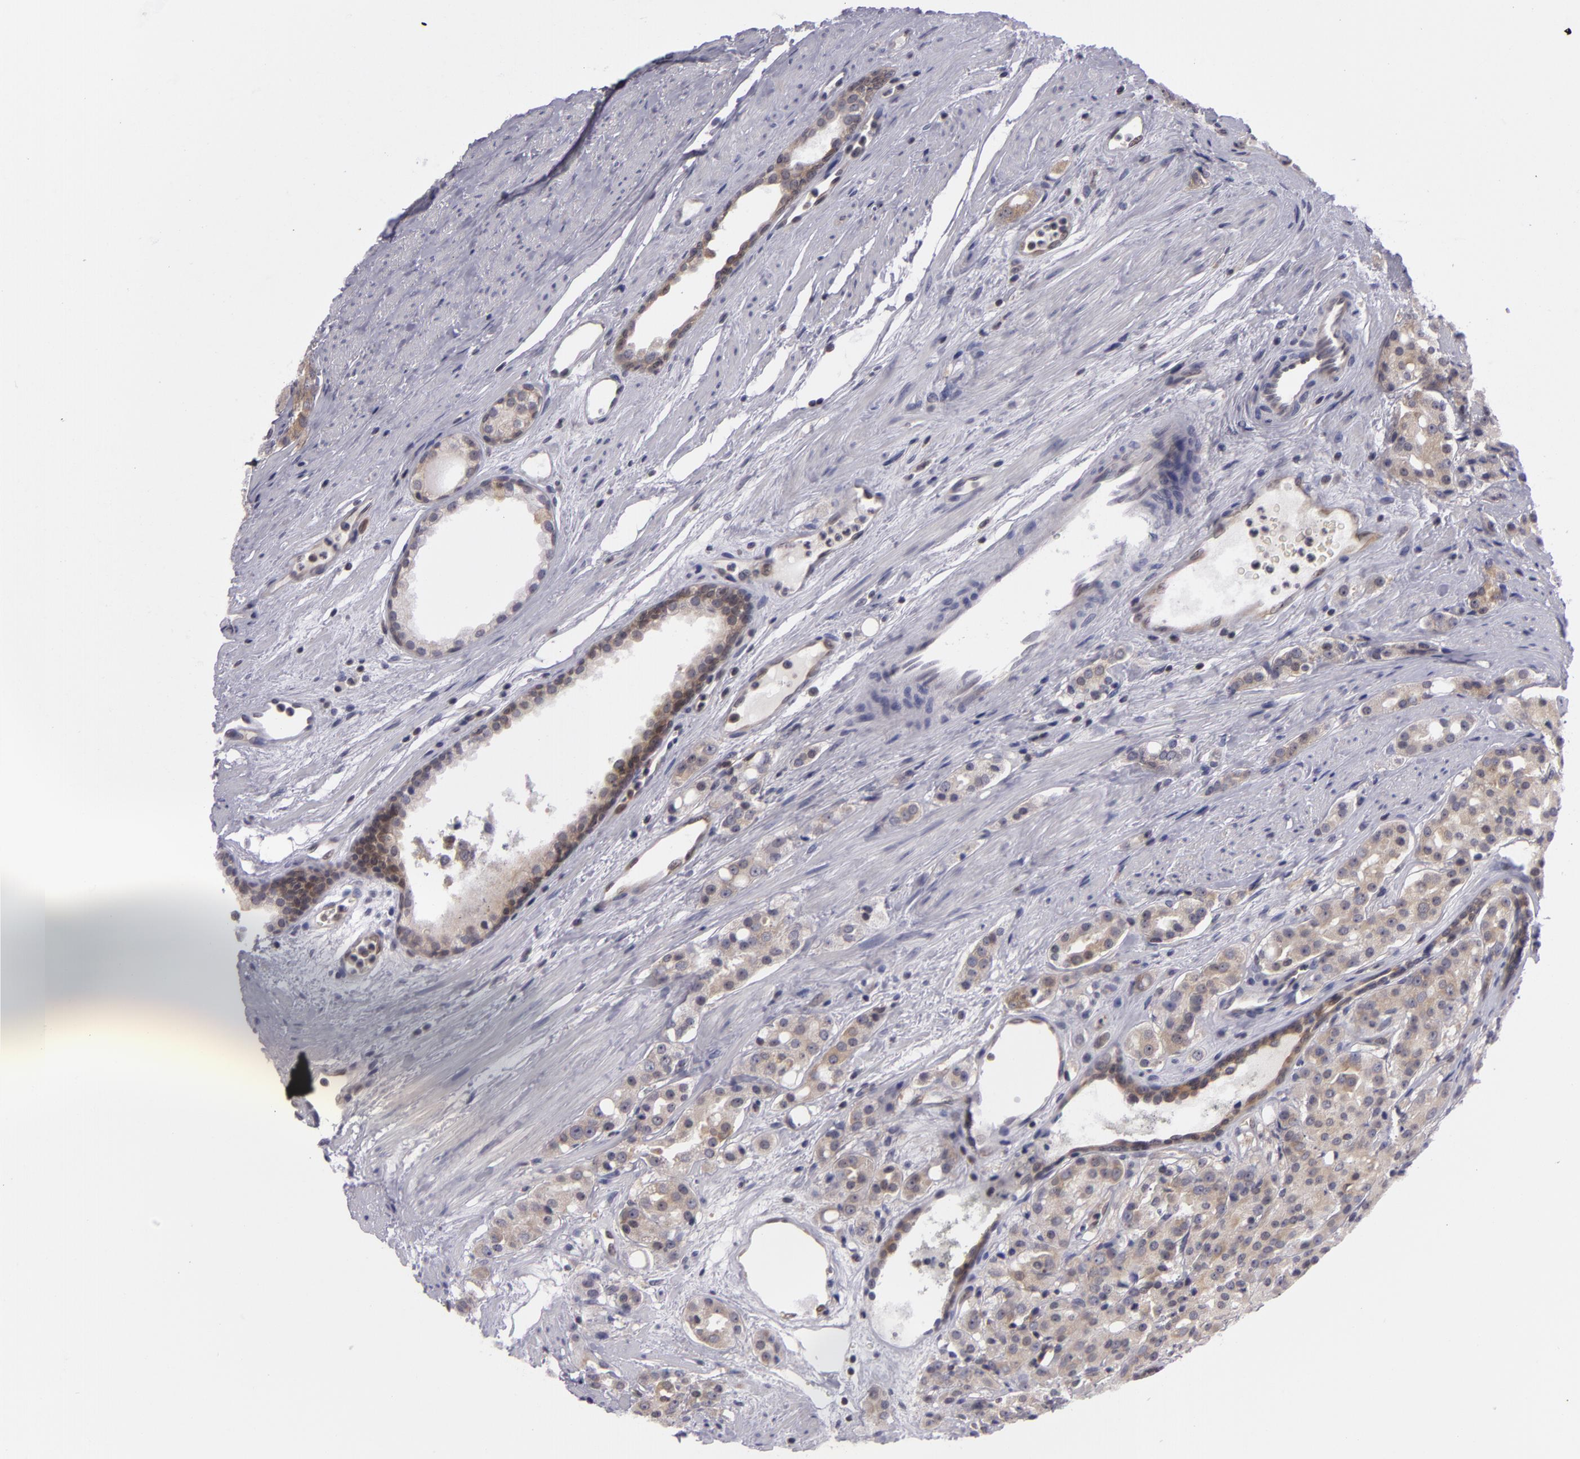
{"staining": {"intensity": "weak", "quantity": "25%-75%", "location": "cytoplasmic/membranous"}, "tissue": "prostate cancer", "cell_type": "Tumor cells", "image_type": "cancer", "snomed": [{"axis": "morphology", "description": "Adenocarcinoma, High grade"}, {"axis": "topography", "description": "Prostate"}], "caption": "A histopathology image showing weak cytoplasmic/membranous positivity in about 25%-75% of tumor cells in prostate cancer, as visualized by brown immunohistochemical staining.", "gene": "BCL10", "patient": {"sex": "male", "age": 64}}